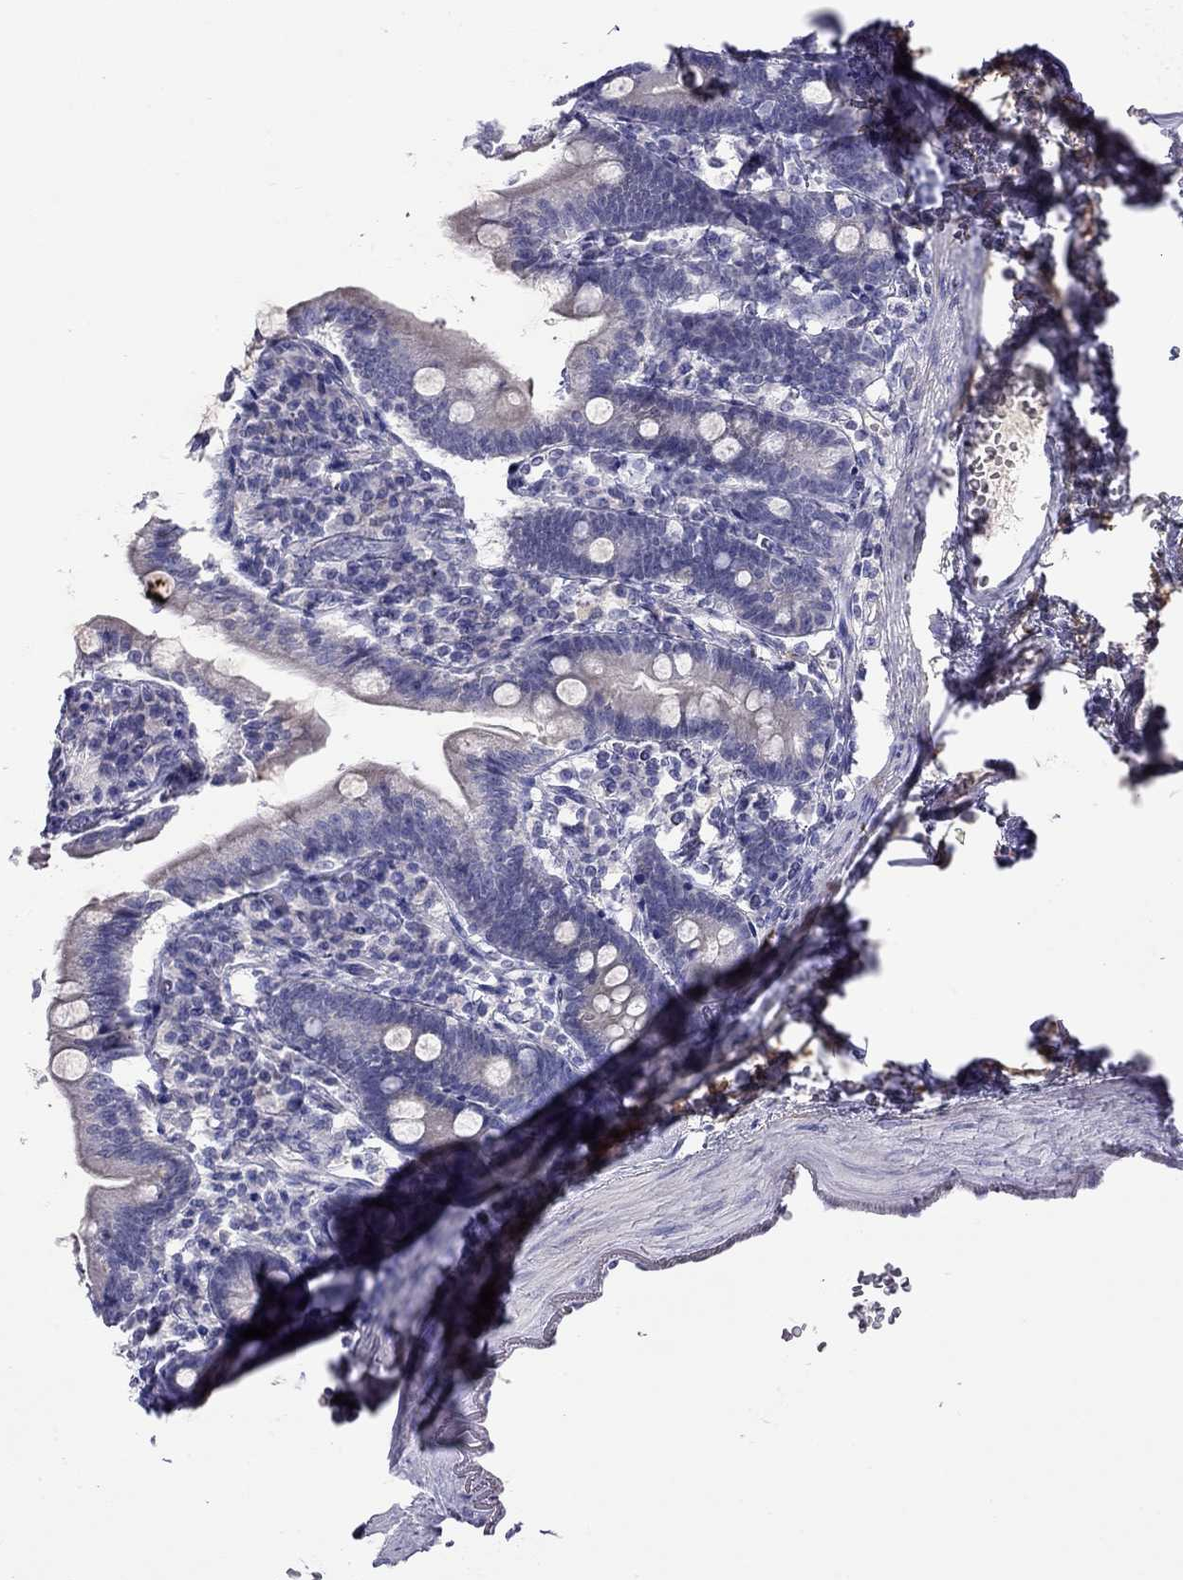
{"staining": {"intensity": "negative", "quantity": "none", "location": "none"}, "tissue": "duodenum", "cell_type": "Glandular cells", "image_type": "normal", "snomed": [{"axis": "morphology", "description": "Normal tissue, NOS"}, {"axis": "topography", "description": "Duodenum"}], "caption": "Glandular cells are negative for brown protein staining in normal duodenum.", "gene": "CPNE4", "patient": {"sex": "female", "age": 67}}